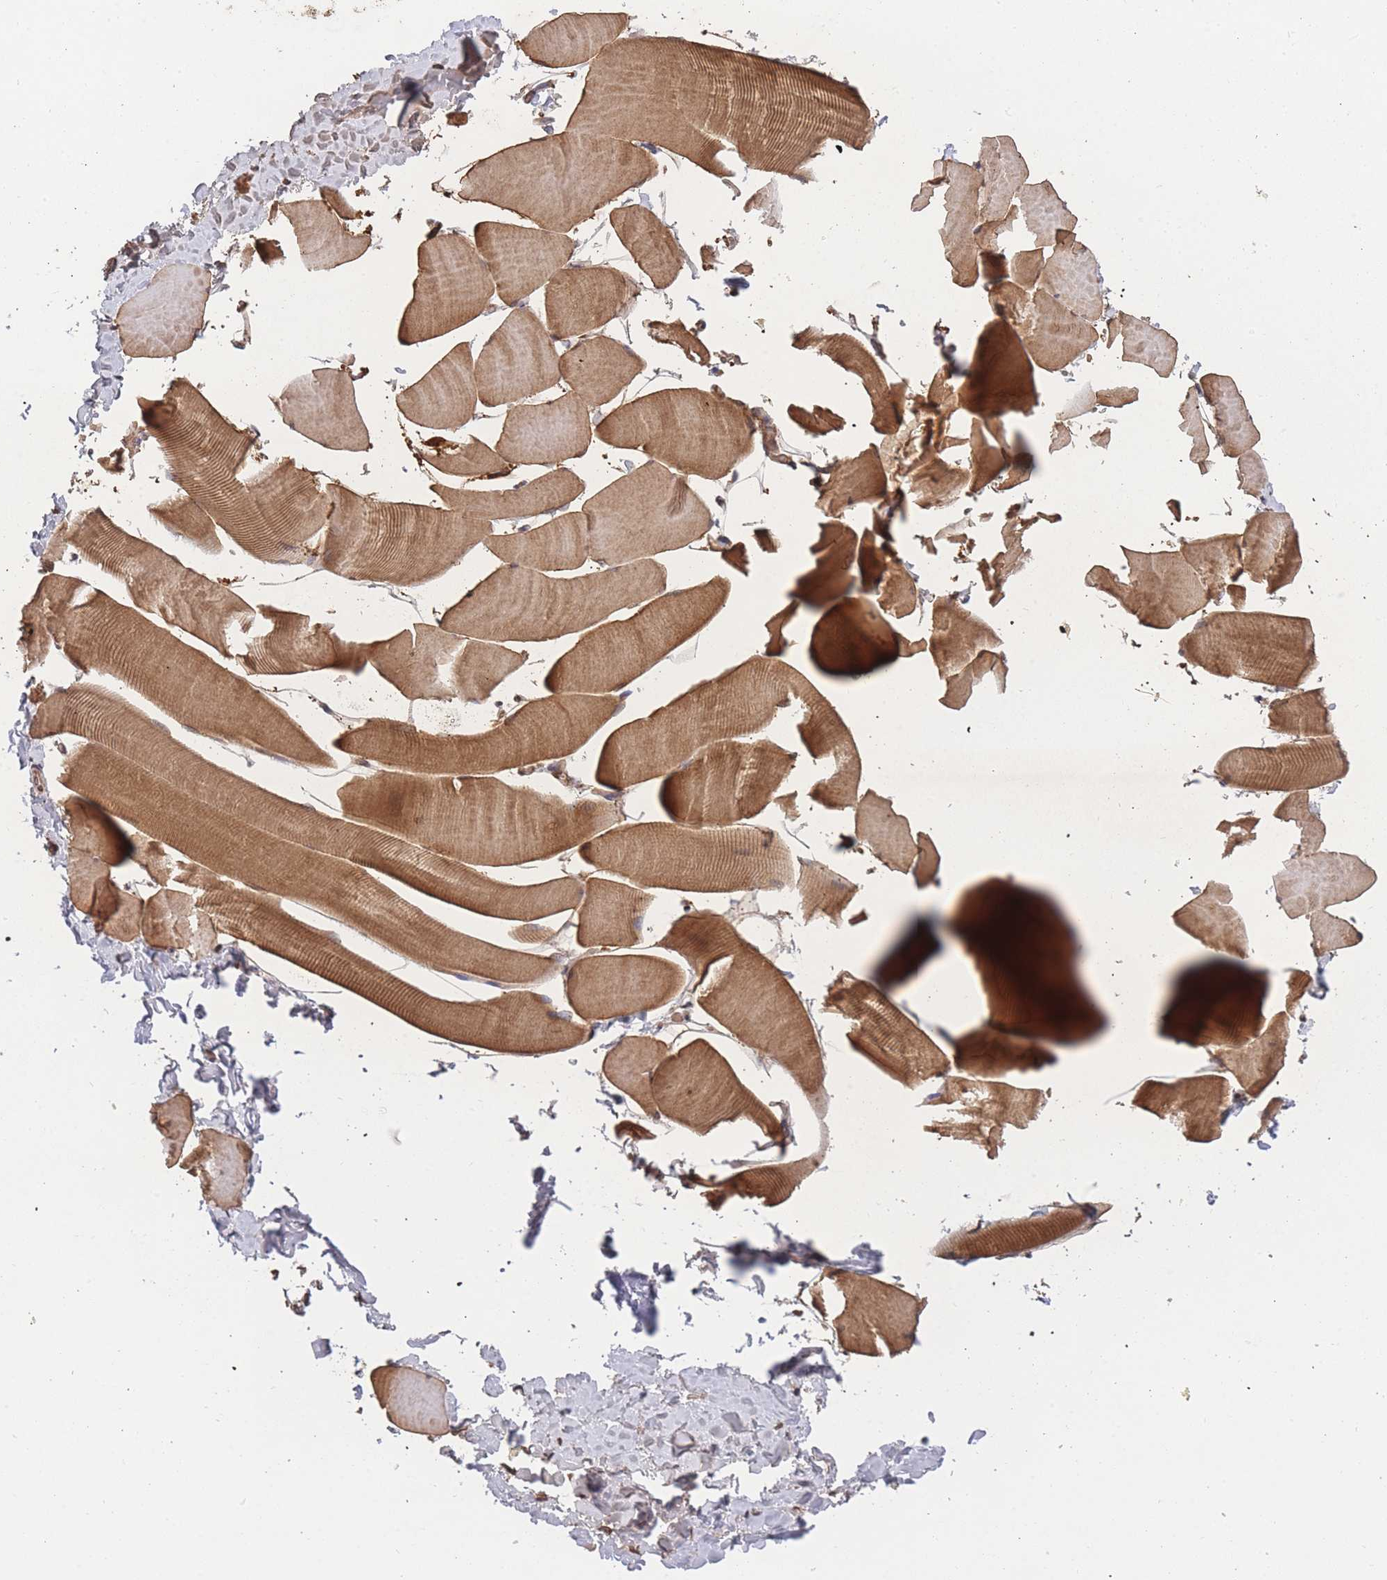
{"staining": {"intensity": "moderate", "quantity": ">75%", "location": "cytoplasmic/membranous,nuclear"}, "tissue": "skeletal muscle", "cell_type": "Myocytes", "image_type": "normal", "snomed": [{"axis": "morphology", "description": "Normal tissue, NOS"}, {"axis": "topography", "description": "Skeletal muscle"}], "caption": "Myocytes show medium levels of moderate cytoplasmic/membranous,nuclear positivity in approximately >75% of cells in unremarkable skeletal muscle.", "gene": "MTRES1", "patient": {"sex": "male", "age": 25}}